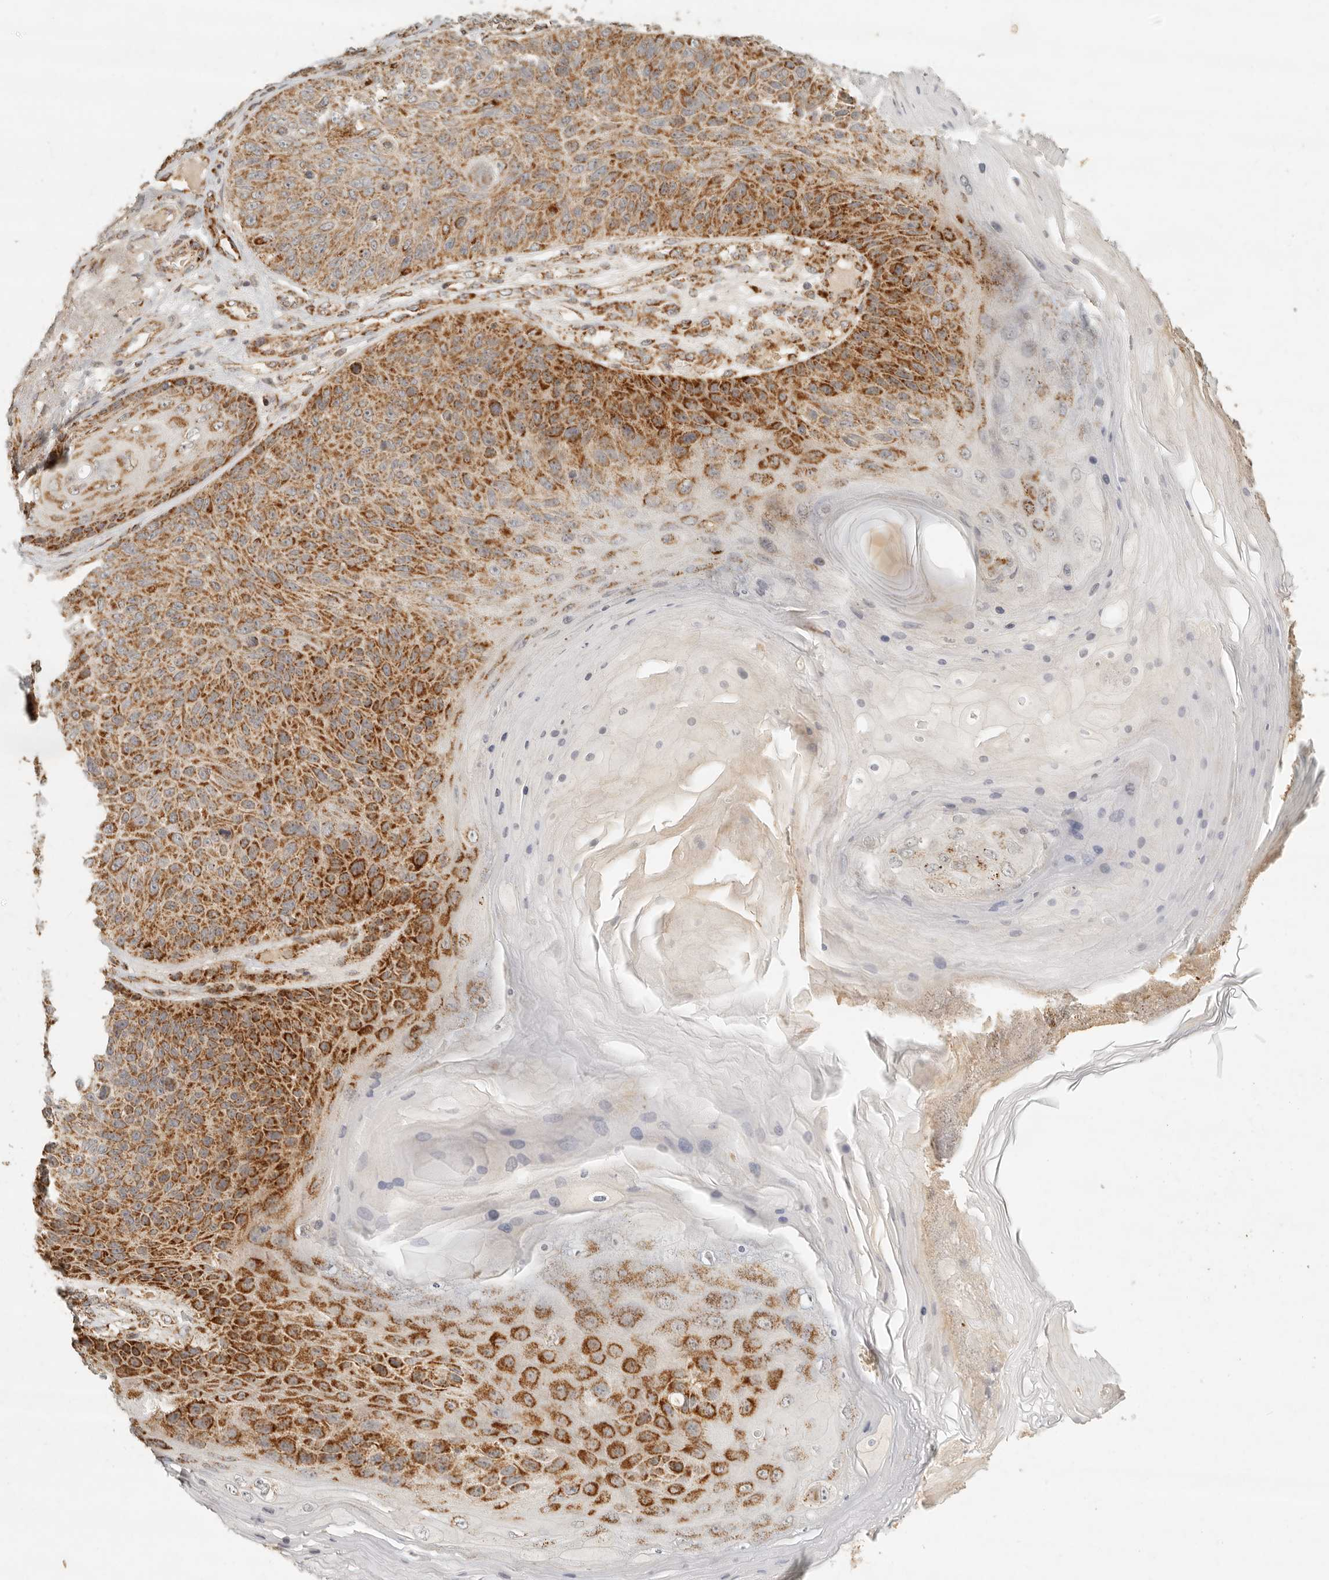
{"staining": {"intensity": "strong", "quantity": "25%-75%", "location": "cytoplasmic/membranous"}, "tissue": "skin cancer", "cell_type": "Tumor cells", "image_type": "cancer", "snomed": [{"axis": "morphology", "description": "Squamous cell carcinoma, NOS"}, {"axis": "topography", "description": "Skin"}], "caption": "Immunohistochemical staining of skin cancer demonstrates high levels of strong cytoplasmic/membranous protein staining in about 25%-75% of tumor cells.", "gene": "MRPL55", "patient": {"sex": "female", "age": 88}}